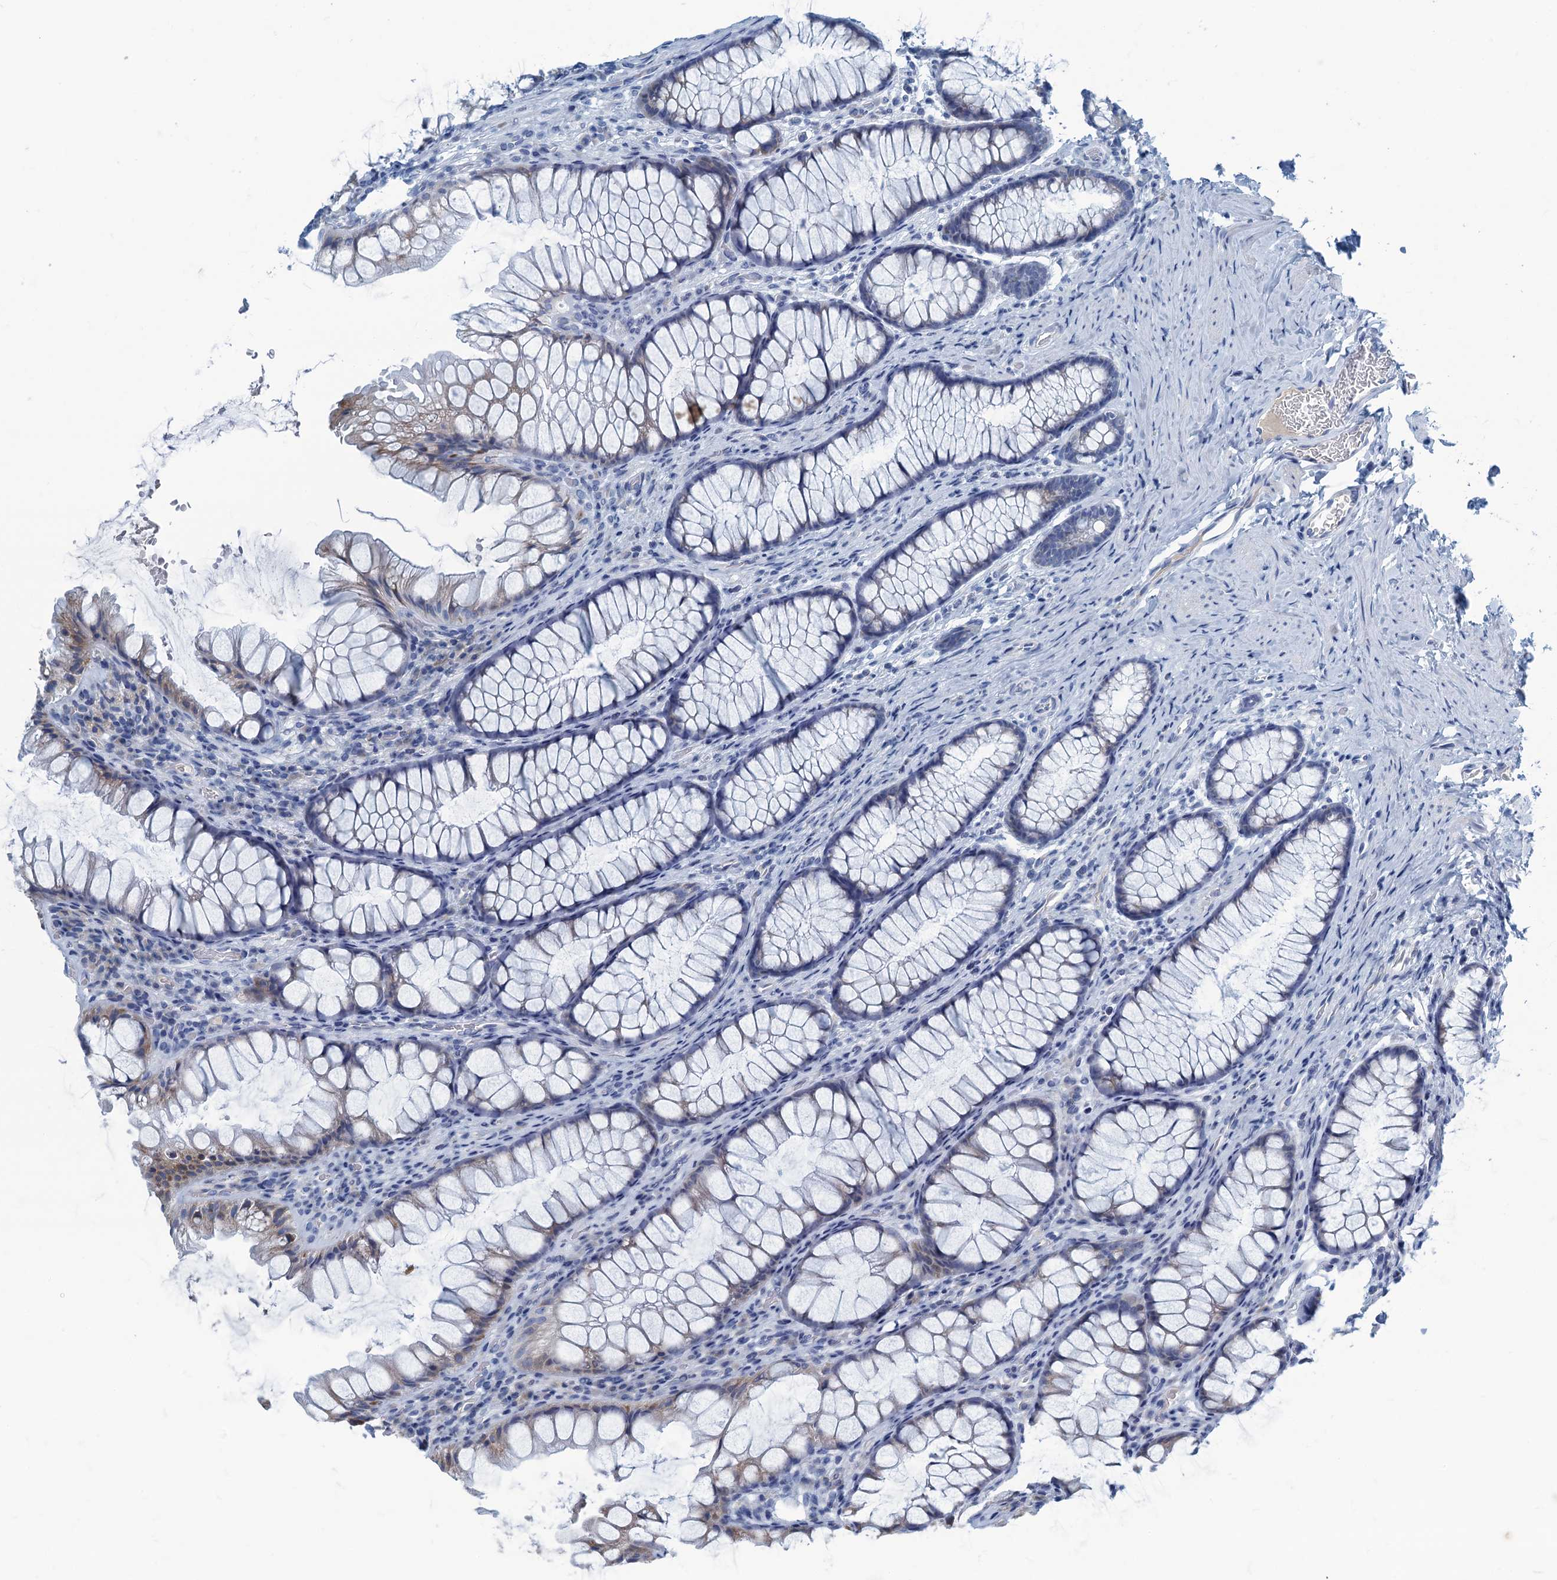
{"staining": {"intensity": "negative", "quantity": "none", "location": "none"}, "tissue": "colon", "cell_type": "Endothelial cells", "image_type": "normal", "snomed": [{"axis": "morphology", "description": "Normal tissue, NOS"}, {"axis": "topography", "description": "Colon"}], "caption": "Immunohistochemistry (IHC) micrograph of unremarkable colon stained for a protein (brown), which displays no positivity in endothelial cells. (Immunohistochemistry (IHC), brightfield microscopy, high magnification).", "gene": "C10orf88", "patient": {"sex": "female", "age": 62}}